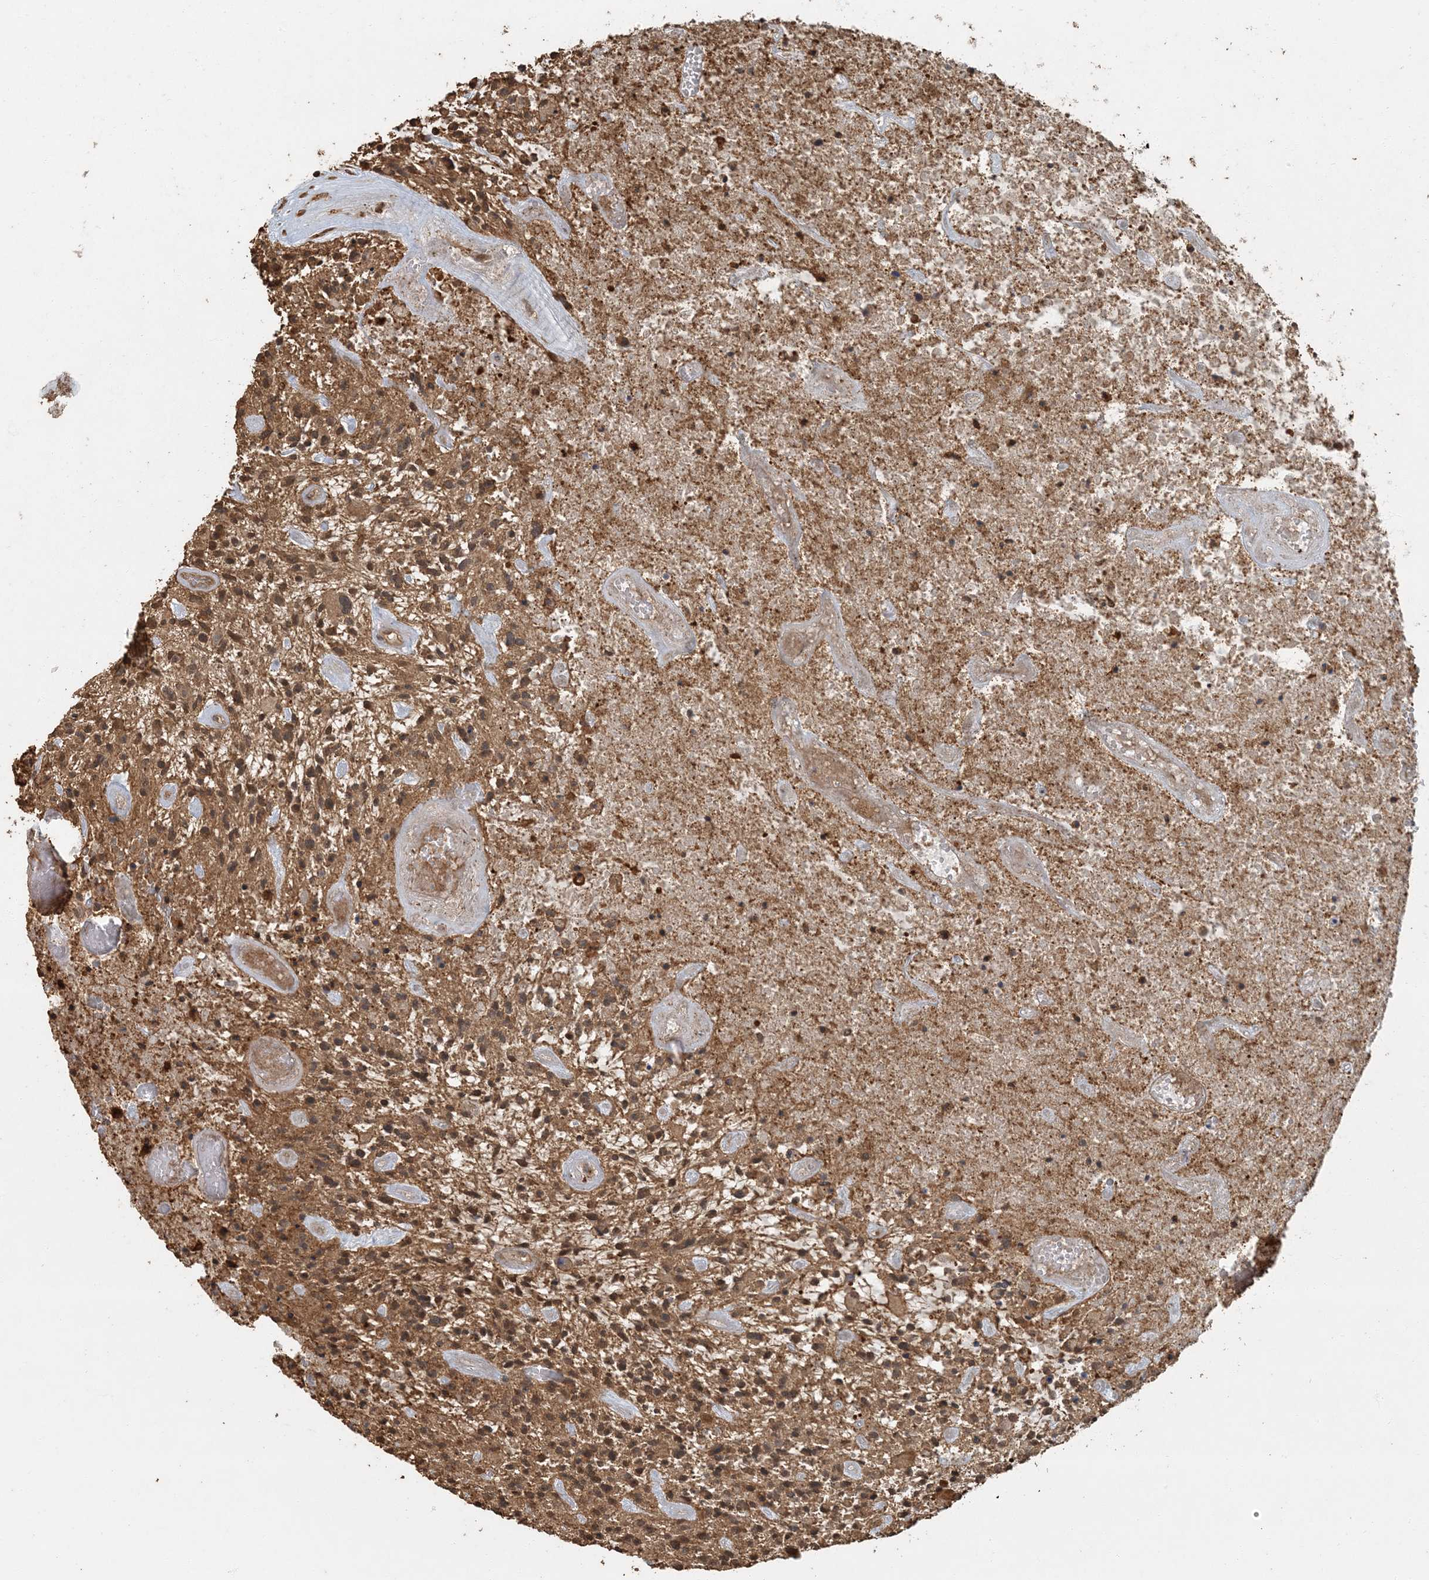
{"staining": {"intensity": "moderate", "quantity": ">75%", "location": "cytoplasmic/membranous"}, "tissue": "glioma", "cell_type": "Tumor cells", "image_type": "cancer", "snomed": [{"axis": "morphology", "description": "Glioma, malignant, High grade"}, {"axis": "topography", "description": "Brain"}], "caption": "About >75% of tumor cells in malignant glioma (high-grade) reveal moderate cytoplasmic/membranous protein expression as visualized by brown immunohistochemical staining.", "gene": "AK9", "patient": {"sex": "male", "age": 47}}